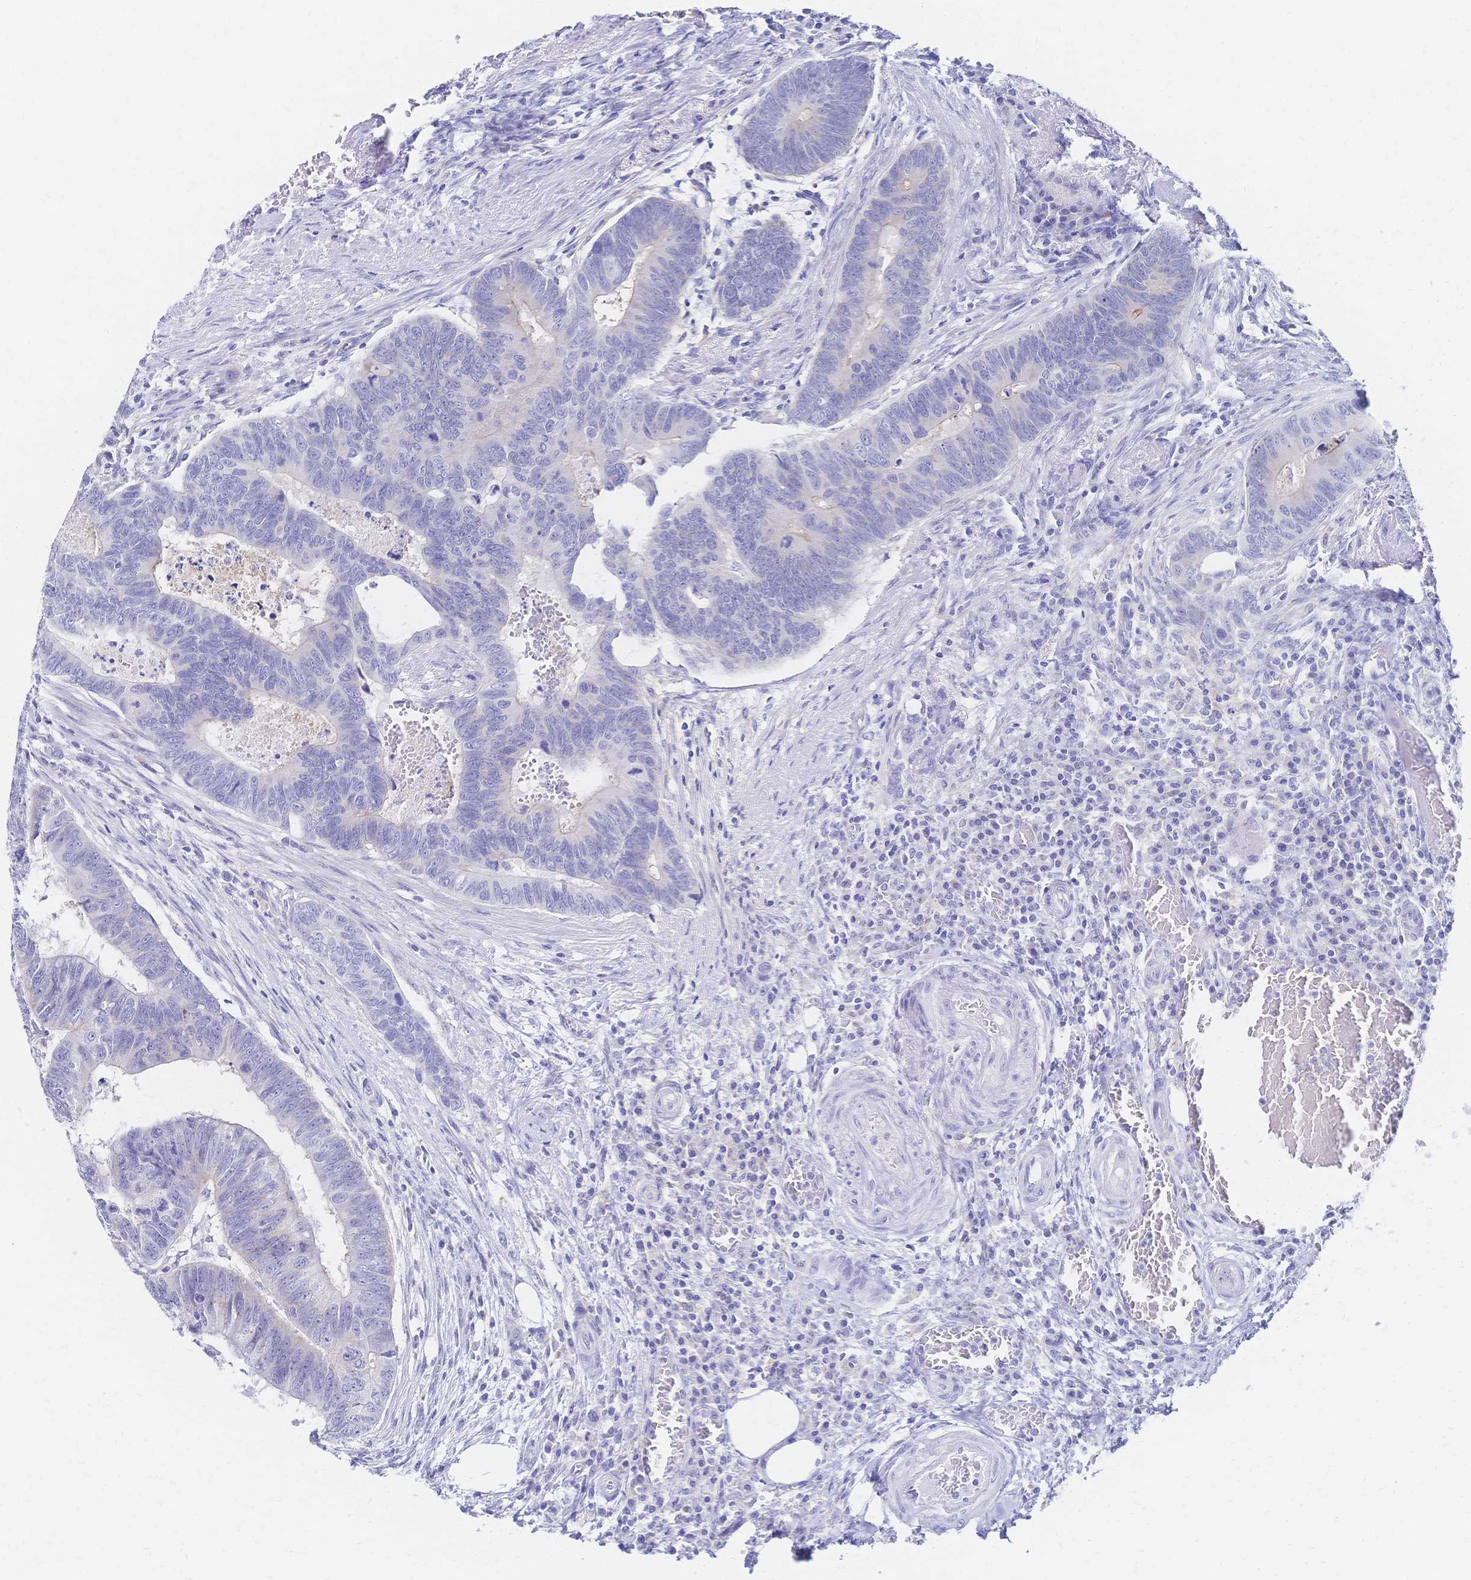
{"staining": {"intensity": "negative", "quantity": "none", "location": "none"}, "tissue": "colorectal cancer", "cell_type": "Tumor cells", "image_type": "cancer", "snomed": [{"axis": "morphology", "description": "Adenocarcinoma, NOS"}, {"axis": "topography", "description": "Colon"}], "caption": "Tumor cells are negative for protein expression in human colorectal adenocarcinoma.", "gene": "SLC5A1", "patient": {"sex": "male", "age": 62}}